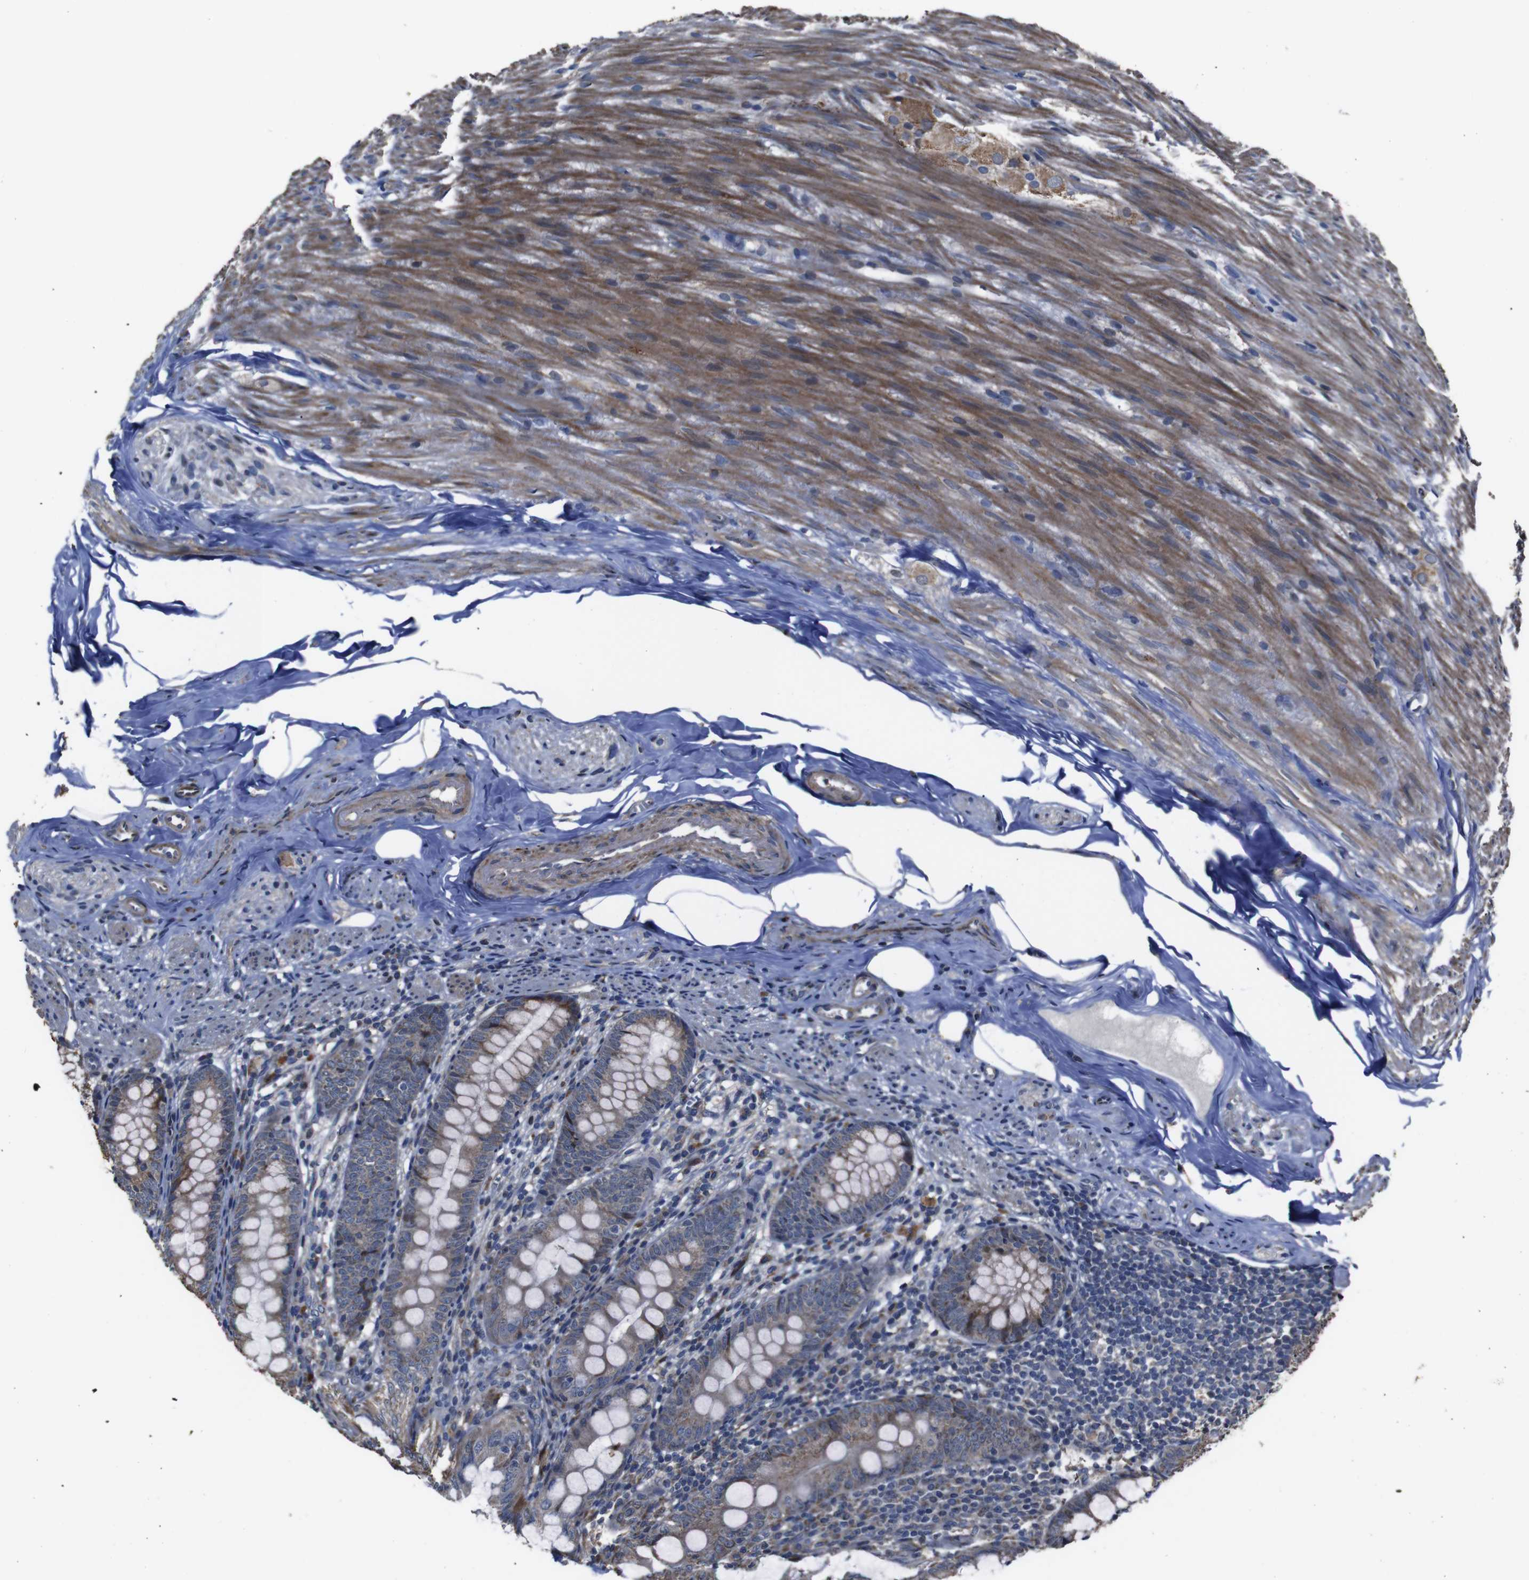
{"staining": {"intensity": "moderate", "quantity": ">75%", "location": "cytoplasmic/membranous"}, "tissue": "appendix", "cell_type": "Glandular cells", "image_type": "normal", "snomed": [{"axis": "morphology", "description": "Normal tissue, NOS"}, {"axis": "topography", "description": "Appendix"}], "caption": "The photomicrograph exhibits immunohistochemical staining of benign appendix. There is moderate cytoplasmic/membranous positivity is present in approximately >75% of glandular cells. The protein of interest is stained brown, and the nuclei are stained in blue (DAB (3,3'-diaminobenzidine) IHC with brightfield microscopy, high magnification).", "gene": "SNN", "patient": {"sex": "female", "age": 77}}